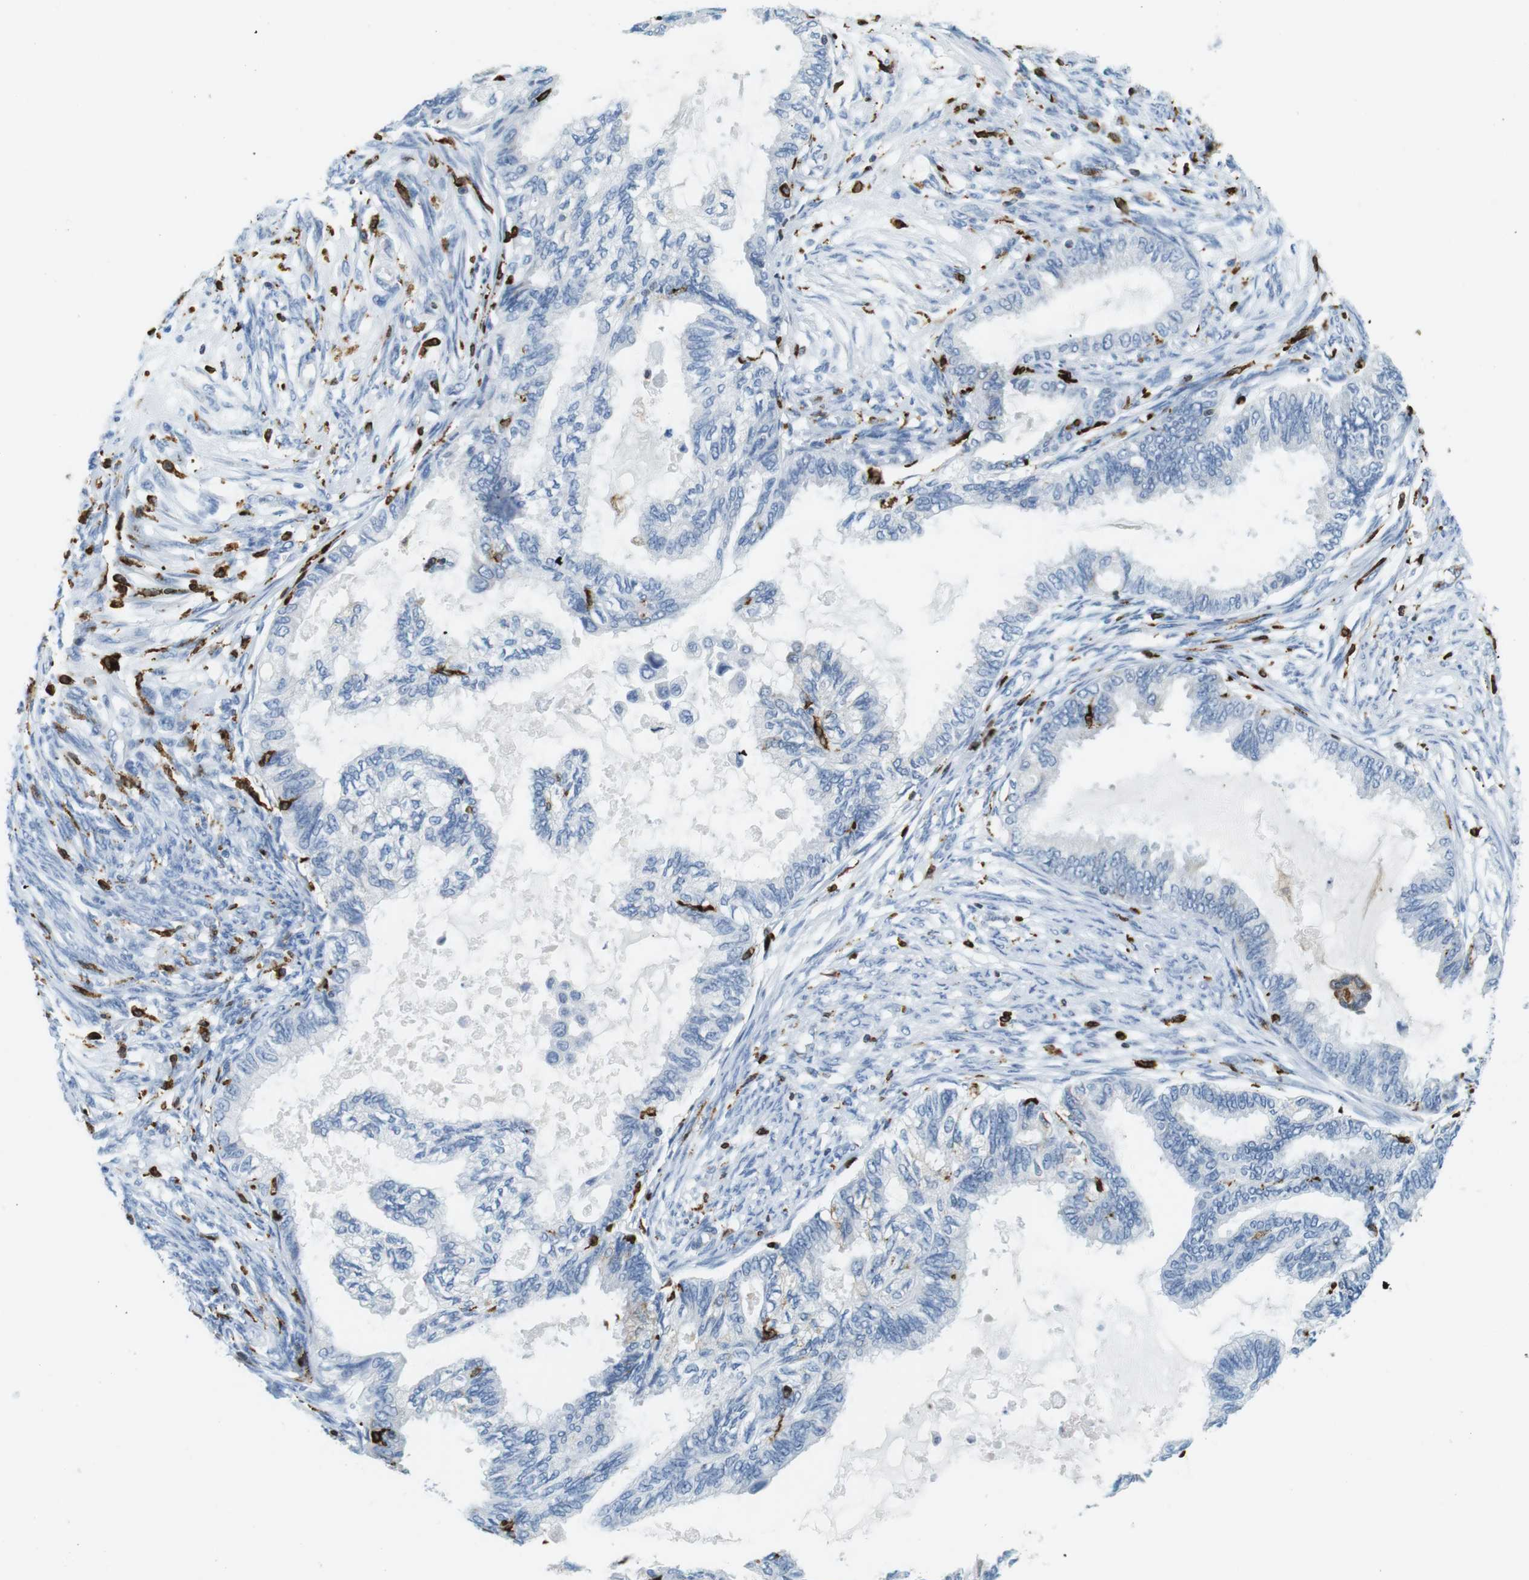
{"staining": {"intensity": "negative", "quantity": "none", "location": "none"}, "tissue": "cervical cancer", "cell_type": "Tumor cells", "image_type": "cancer", "snomed": [{"axis": "morphology", "description": "Normal tissue, NOS"}, {"axis": "morphology", "description": "Adenocarcinoma, NOS"}, {"axis": "topography", "description": "Cervix"}, {"axis": "topography", "description": "Endometrium"}], "caption": "Tumor cells are negative for protein expression in human cervical cancer (adenocarcinoma).", "gene": "CIITA", "patient": {"sex": "female", "age": 86}}